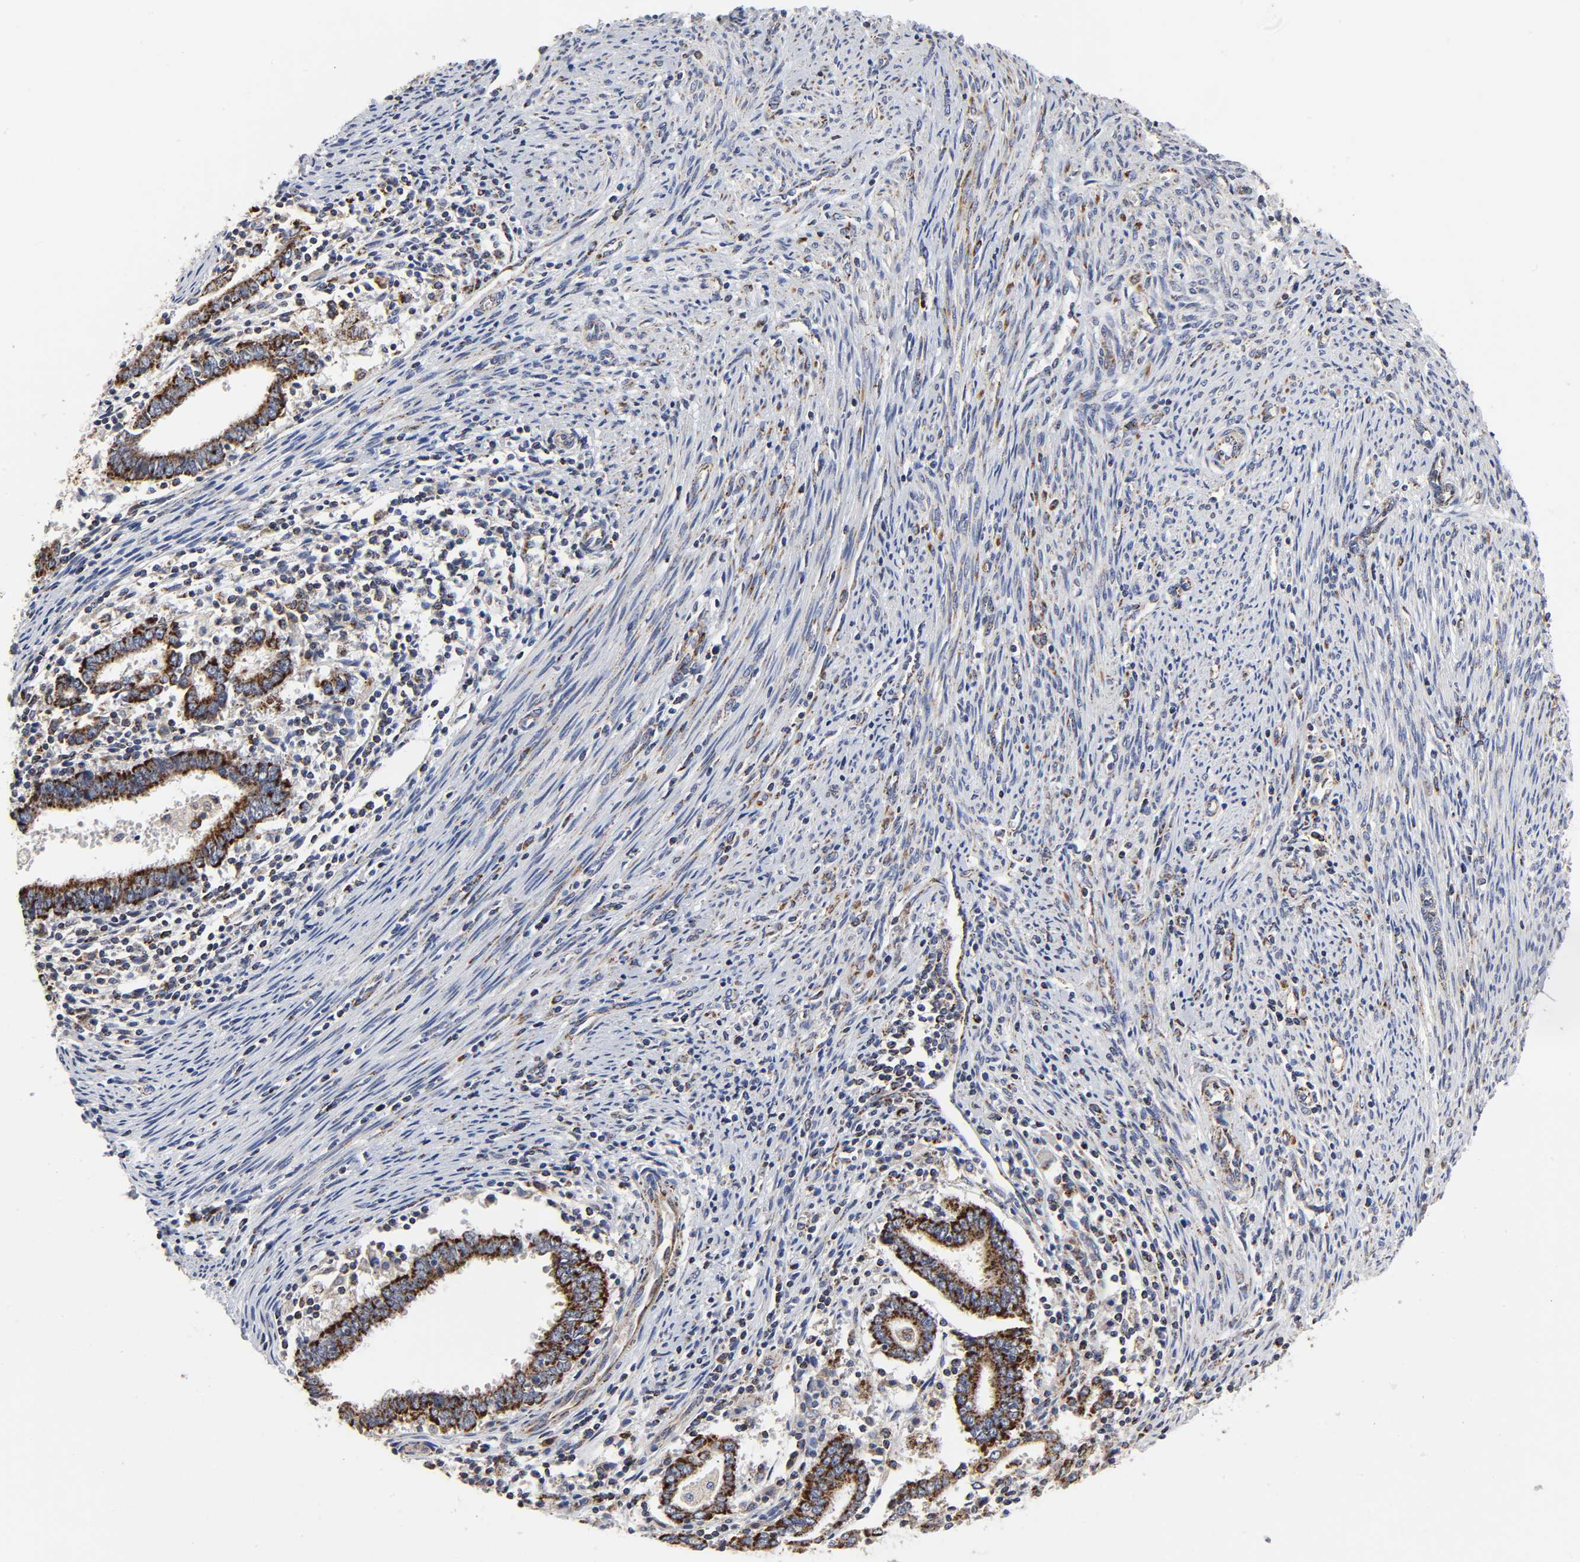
{"staining": {"intensity": "strong", "quantity": ">75%", "location": "cytoplasmic/membranous"}, "tissue": "endometrial cancer", "cell_type": "Tumor cells", "image_type": "cancer", "snomed": [{"axis": "morphology", "description": "Adenocarcinoma, NOS"}, {"axis": "topography", "description": "Uterus"}], "caption": "Protein analysis of endometrial adenocarcinoma tissue shows strong cytoplasmic/membranous positivity in approximately >75% of tumor cells.", "gene": "AOPEP", "patient": {"sex": "female", "age": 83}}